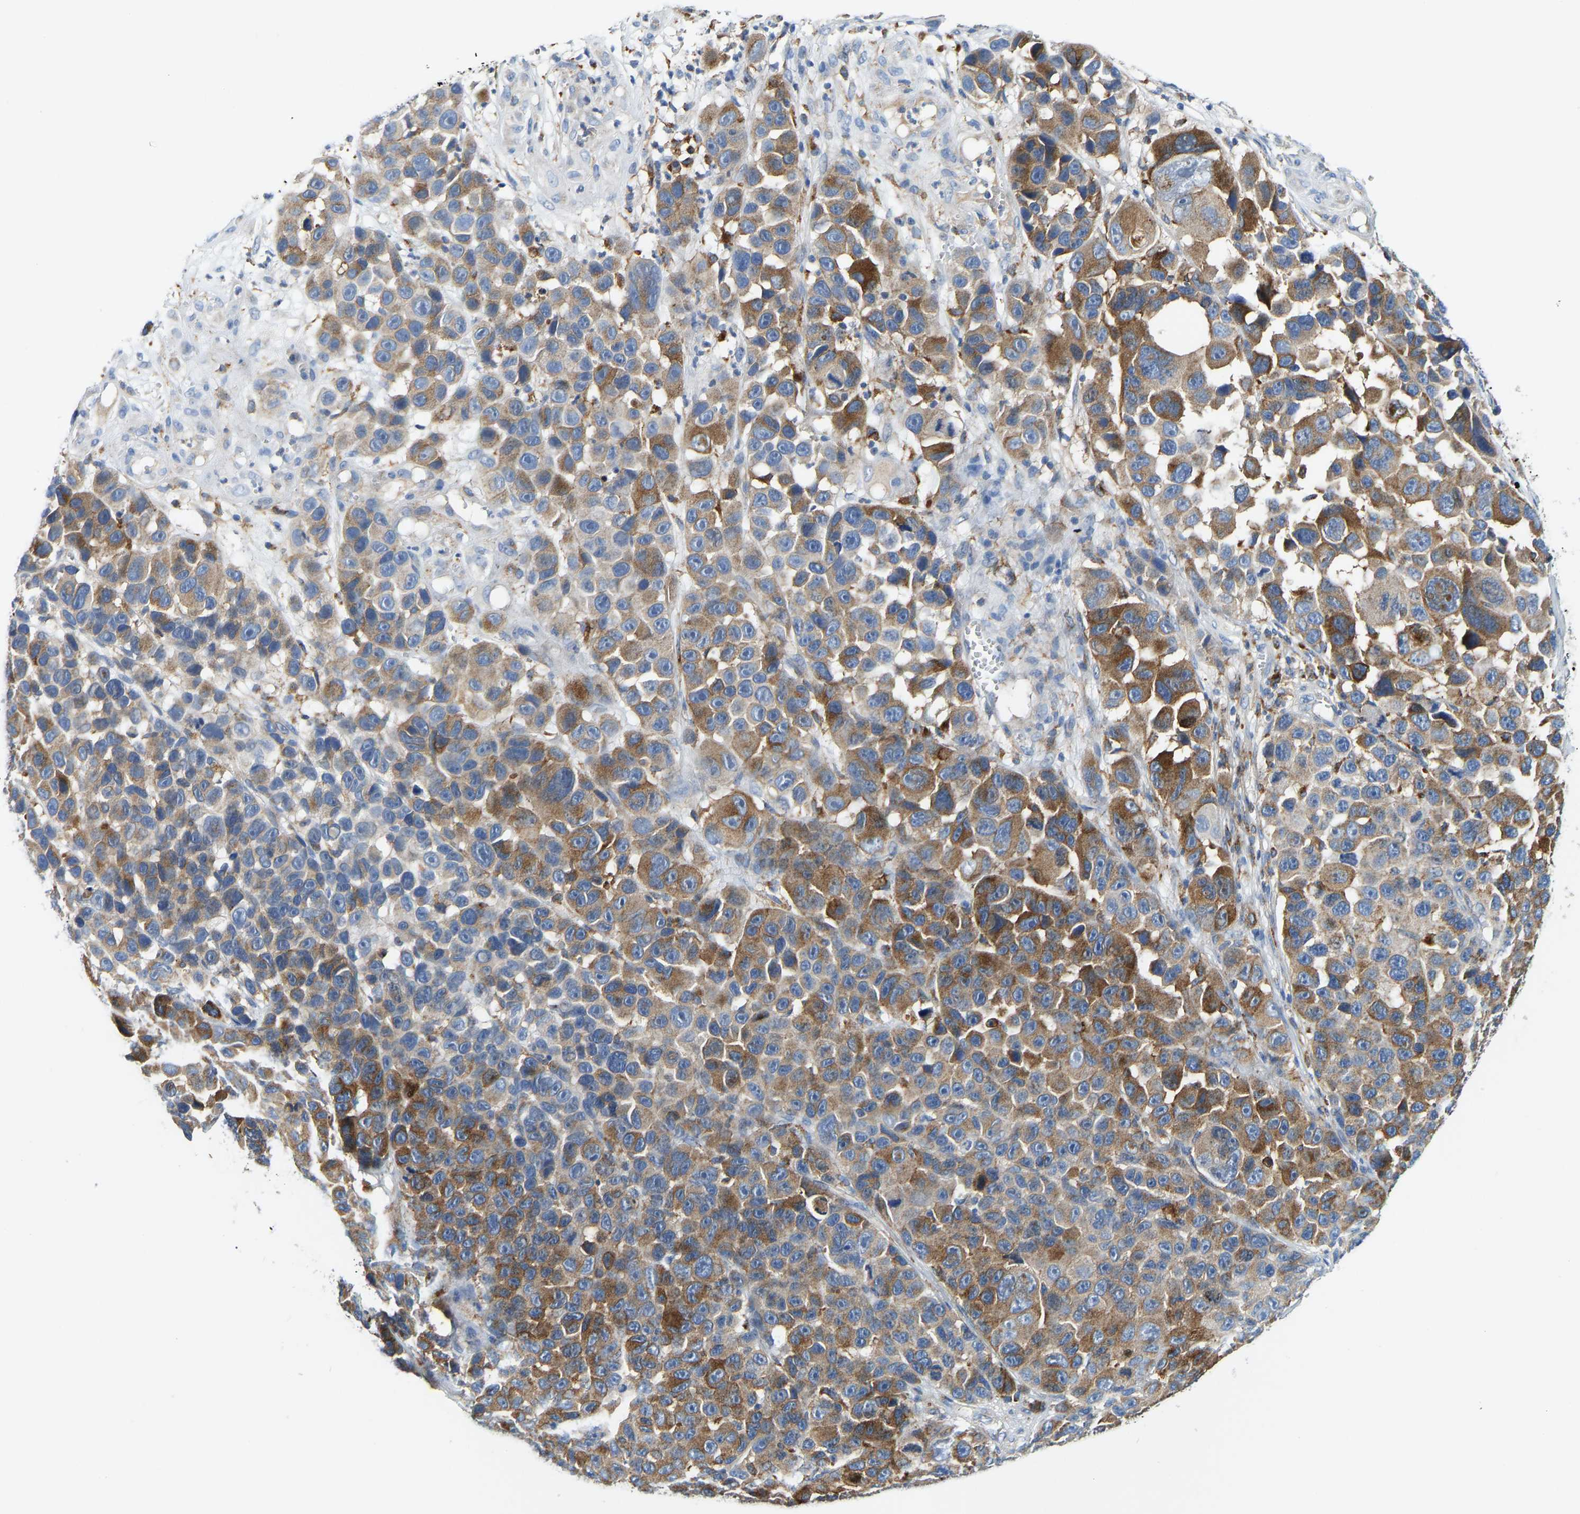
{"staining": {"intensity": "strong", "quantity": ">75%", "location": "cytoplasmic/membranous"}, "tissue": "melanoma", "cell_type": "Tumor cells", "image_type": "cancer", "snomed": [{"axis": "morphology", "description": "Malignant melanoma, NOS"}, {"axis": "topography", "description": "Skin"}], "caption": "Strong cytoplasmic/membranous positivity is seen in approximately >75% of tumor cells in melanoma.", "gene": "ATP6V1E1", "patient": {"sex": "male", "age": 53}}